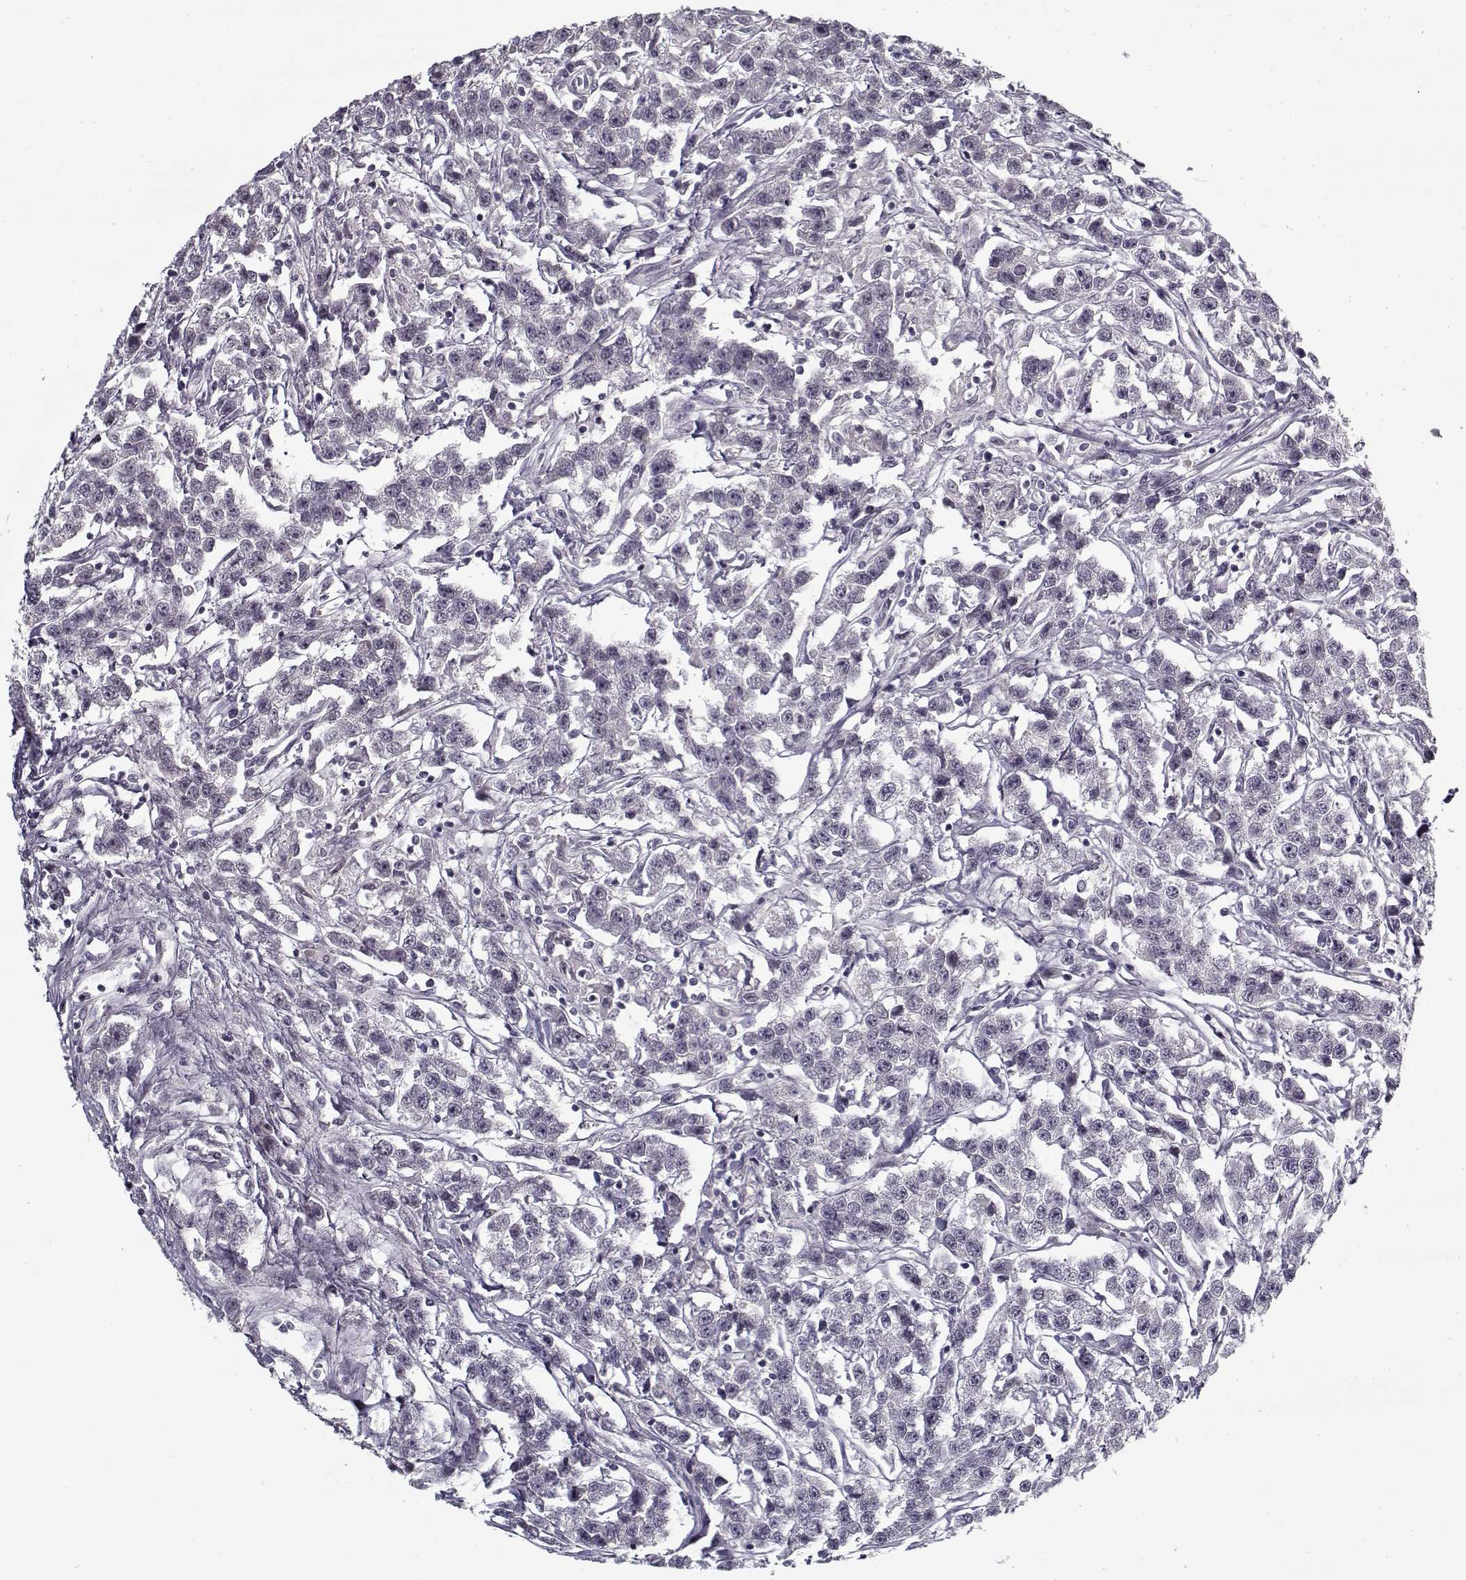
{"staining": {"intensity": "negative", "quantity": "none", "location": "none"}, "tissue": "testis cancer", "cell_type": "Tumor cells", "image_type": "cancer", "snomed": [{"axis": "morphology", "description": "Seminoma, NOS"}, {"axis": "topography", "description": "Testis"}], "caption": "This is a micrograph of immunohistochemistry staining of testis seminoma, which shows no positivity in tumor cells. (Stains: DAB (3,3'-diaminobenzidine) IHC with hematoxylin counter stain, Microscopy: brightfield microscopy at high magnification).", "gene": "LAMA2", "patient": {"sex": "male", "age": 59}}